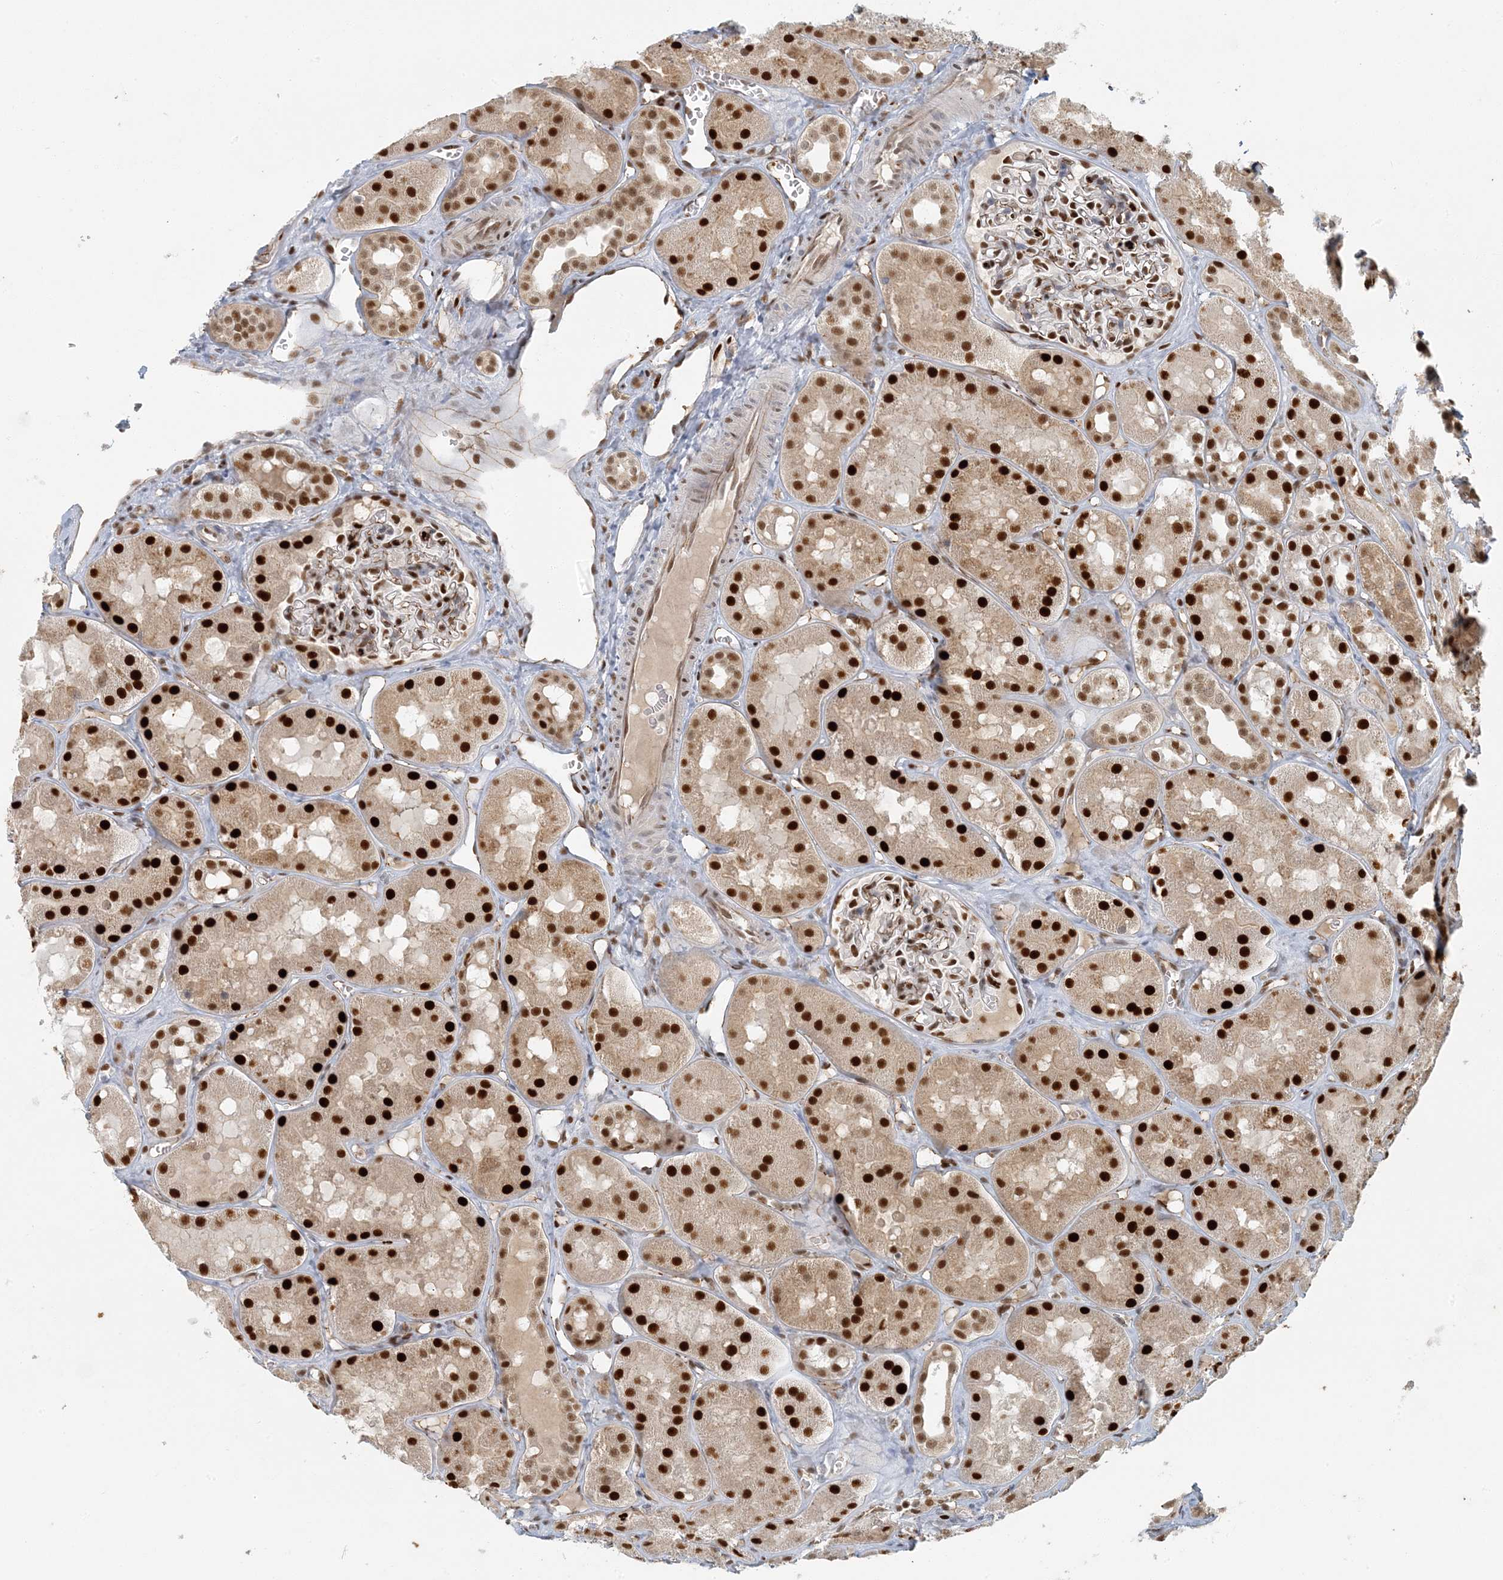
{"staining": {"intensity": "moderate", "quantity": "25%-75%", "location": "nuclear"}, "tissue": "kidney", "cell_type": "Cells in glomeruli", "image_type": "normal", "snomed": [{"axis": "morphology", "description": "Normal tissue, NOS"}, {"axis": "topography", "description": "Kidney"}], "caption": "The photomicrograph reveals a brown stain indicating the presence of a protein in the nuclear of cells in glomeruli in kidney.", "gene": "AK9", "patient": {"sex": "male", "age": 16}}